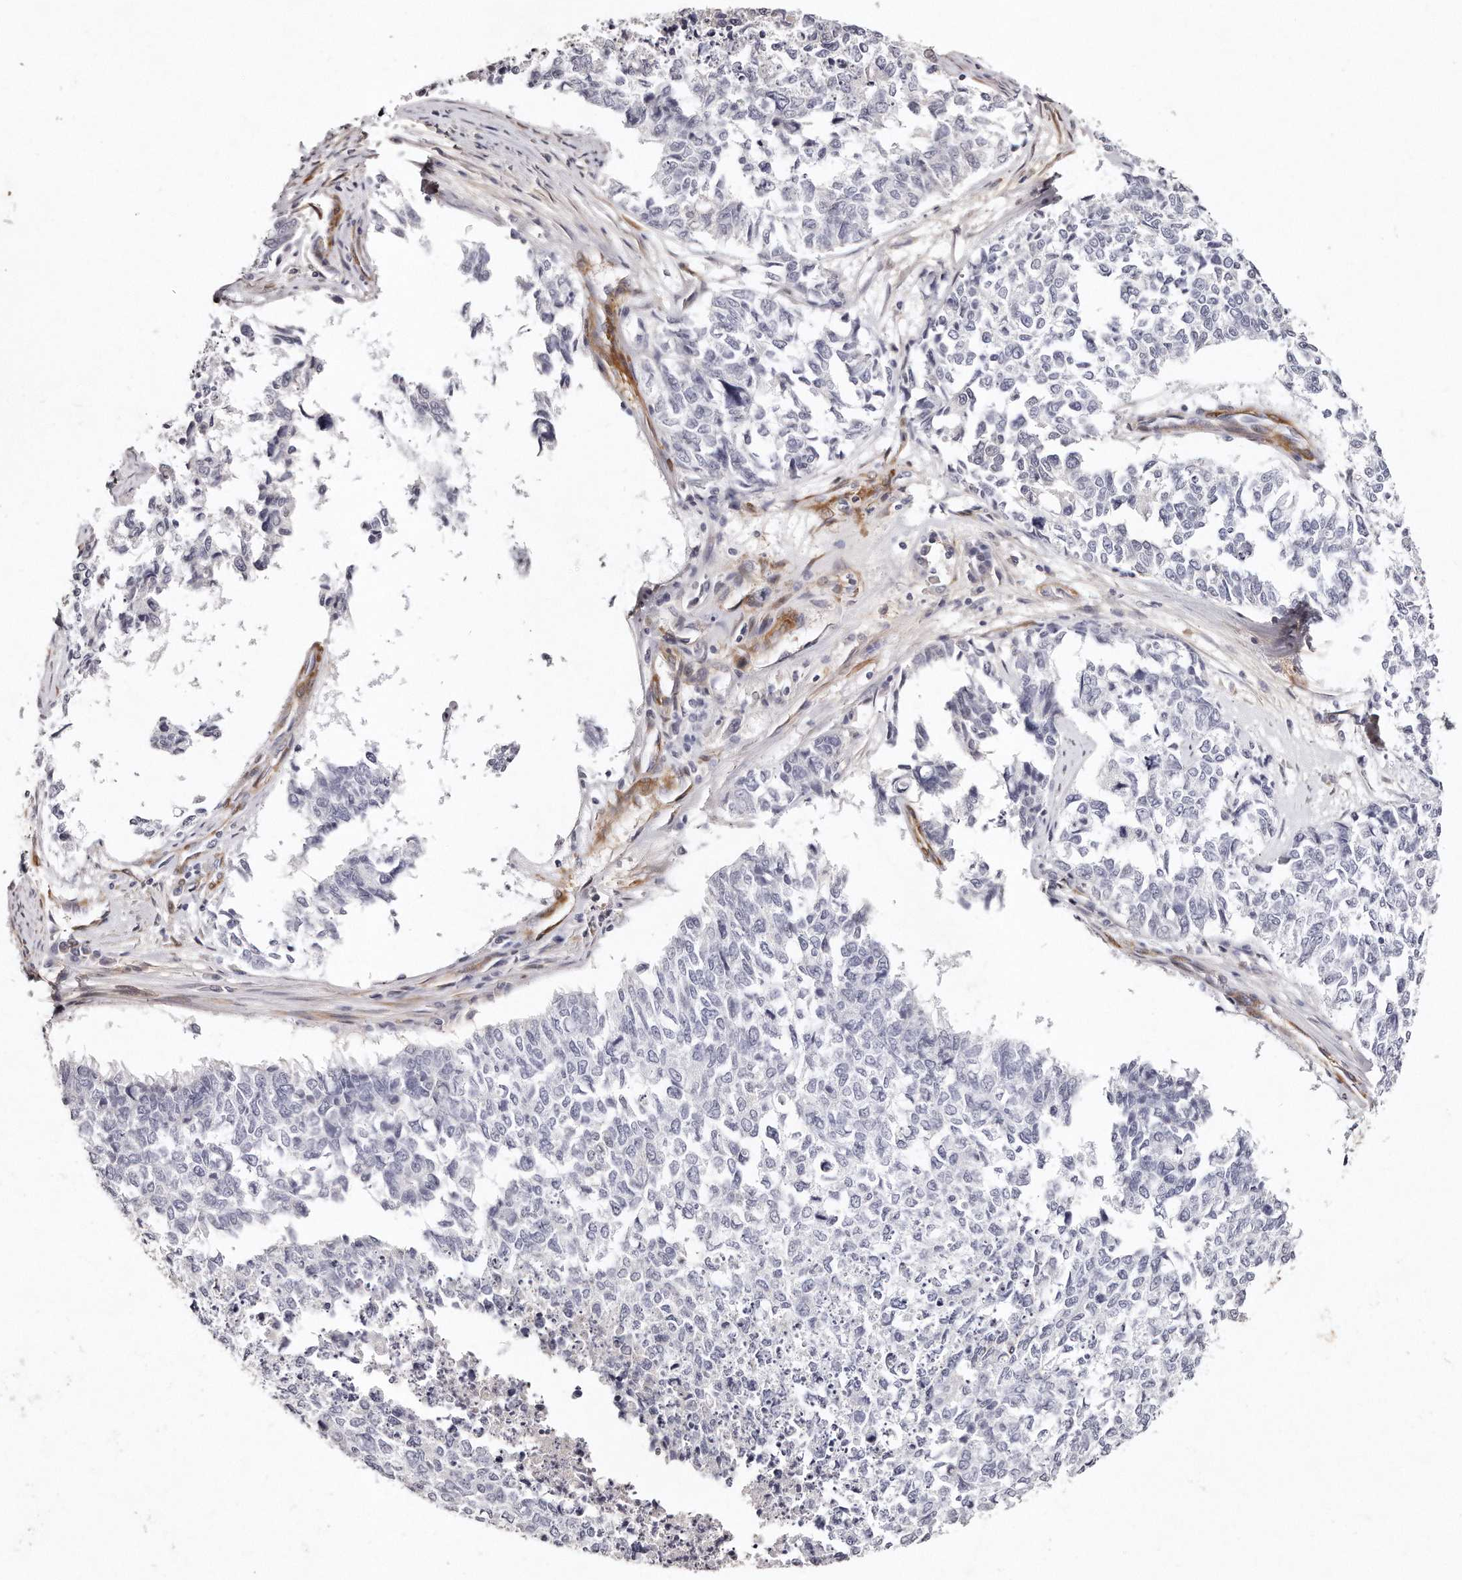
{"staining": {"intensity": "negative", "quantity": "none", "location": "none"}, "tissue": "cervical cancer", "cell_type": "Tumor cells", "image_type": "cancer", "snomed": [{"axis": "morphology", "description": "Squamous cell carcinoma, NOS"}, {"axis": "topography", "description": "Cervix"}], "caption": "A photomicrograph of human cervical cancer (squamous cell carcinoma) is negative for staining in tumor cells. Nuclei are stained in blue.", "gene": "LMOD1", "patient": {"sex": "female", "age": 63}}